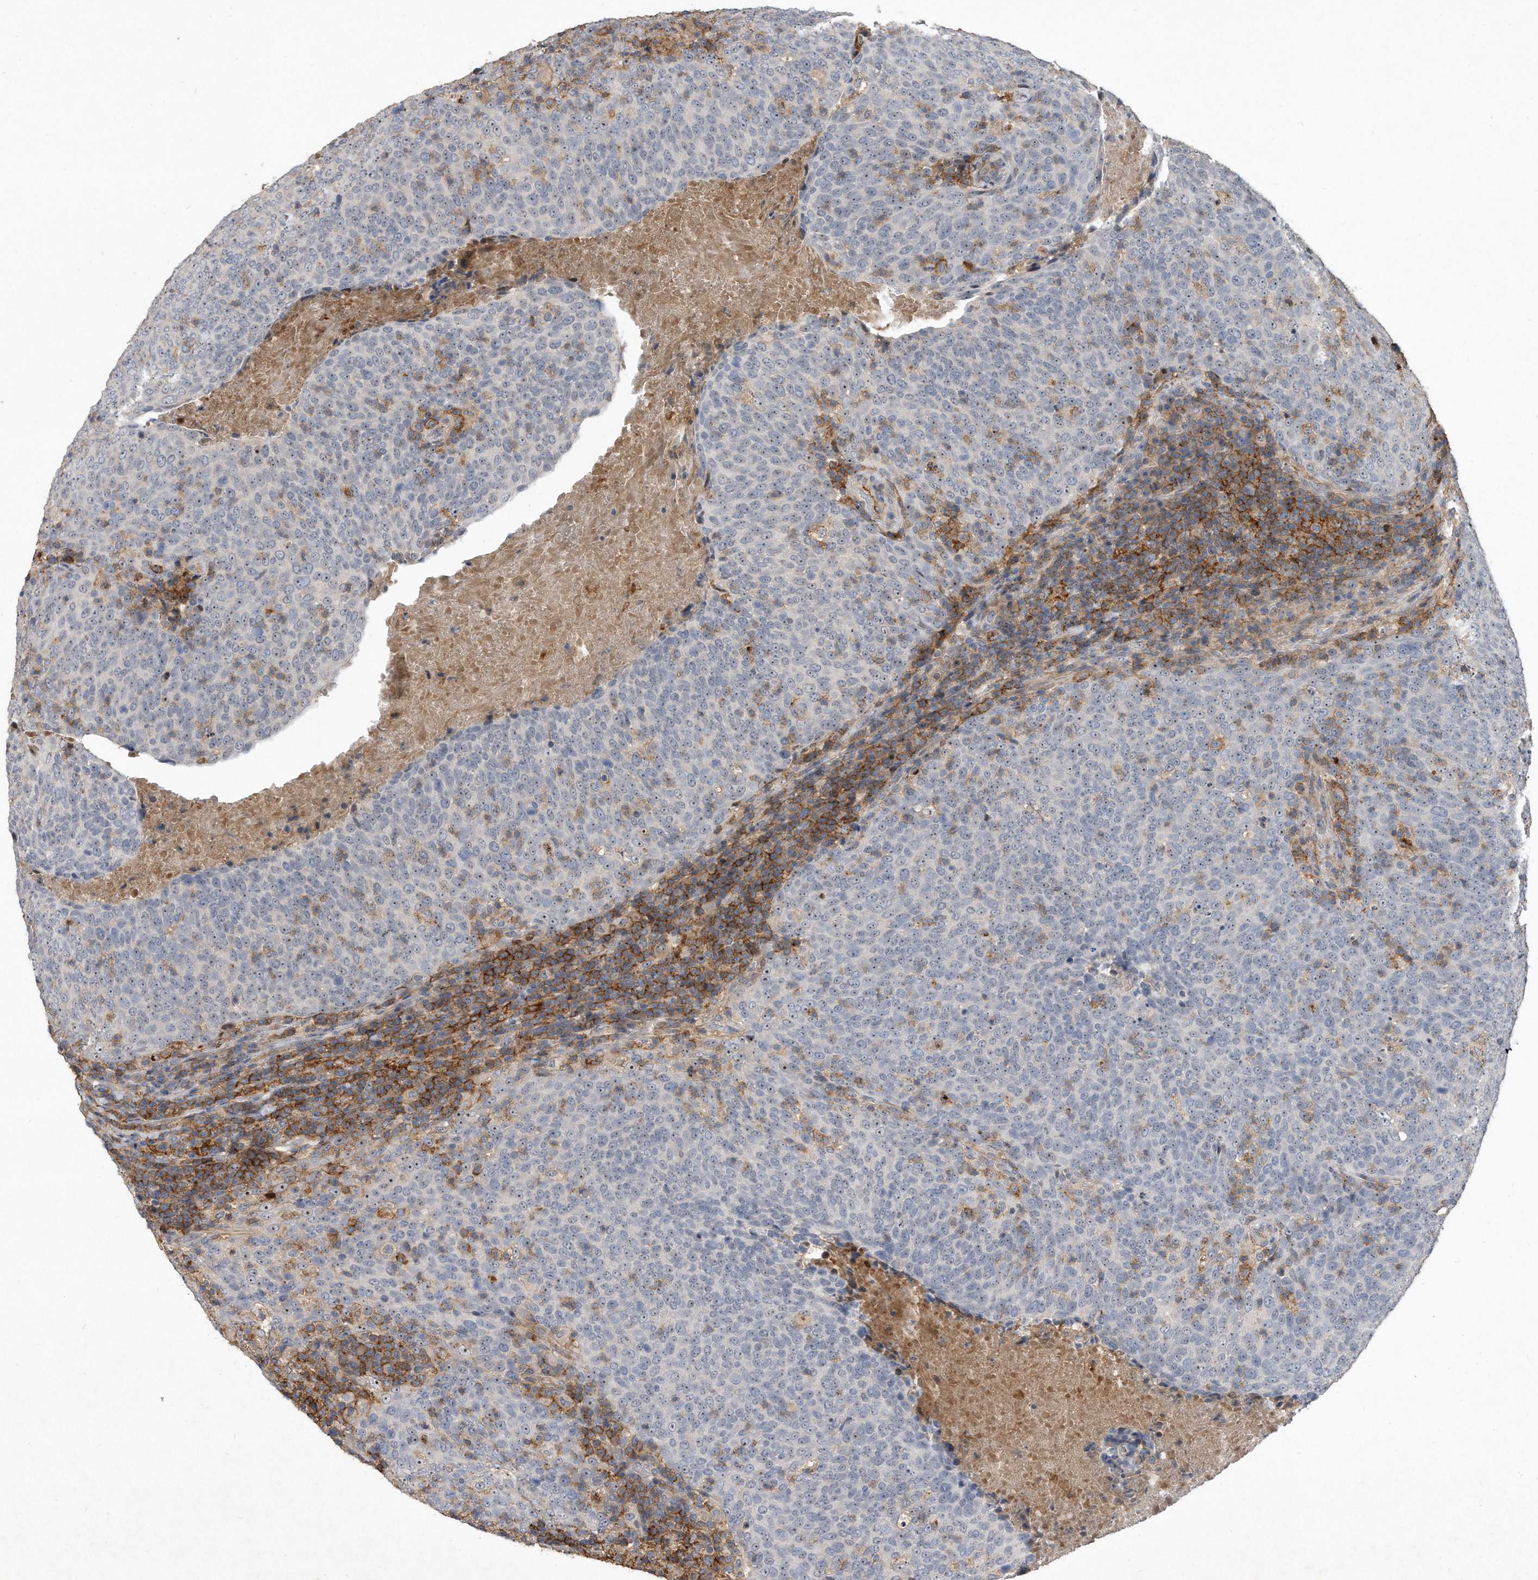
{"staining": {"intensity": "weak", "quantity": "25%-75%", "location": "nuclear"}, "tissue": "head and neck cancer", "cell_type": "Tumor cells", "image_type": "cancer", "snomed": [{"axis": "morphology", "description": "Squamous cell carcinoma, NOS"}, {"axis": "morphology", "description": "Squamous cell carcinoma, metastatic, NOS"}, {"axis": "topography", "description": "Lymph node"}, {"axis": "topography", "description": "Head-Neck"}], "caption": "A low amount of weak nuclear expression is identified in approximately 25%-75% of tumor cells in metastatic squamous cell carcinoma (head and neck) tissue.", "gene": "PGBD2", "patient": {"sex": "male", "age": 62}}